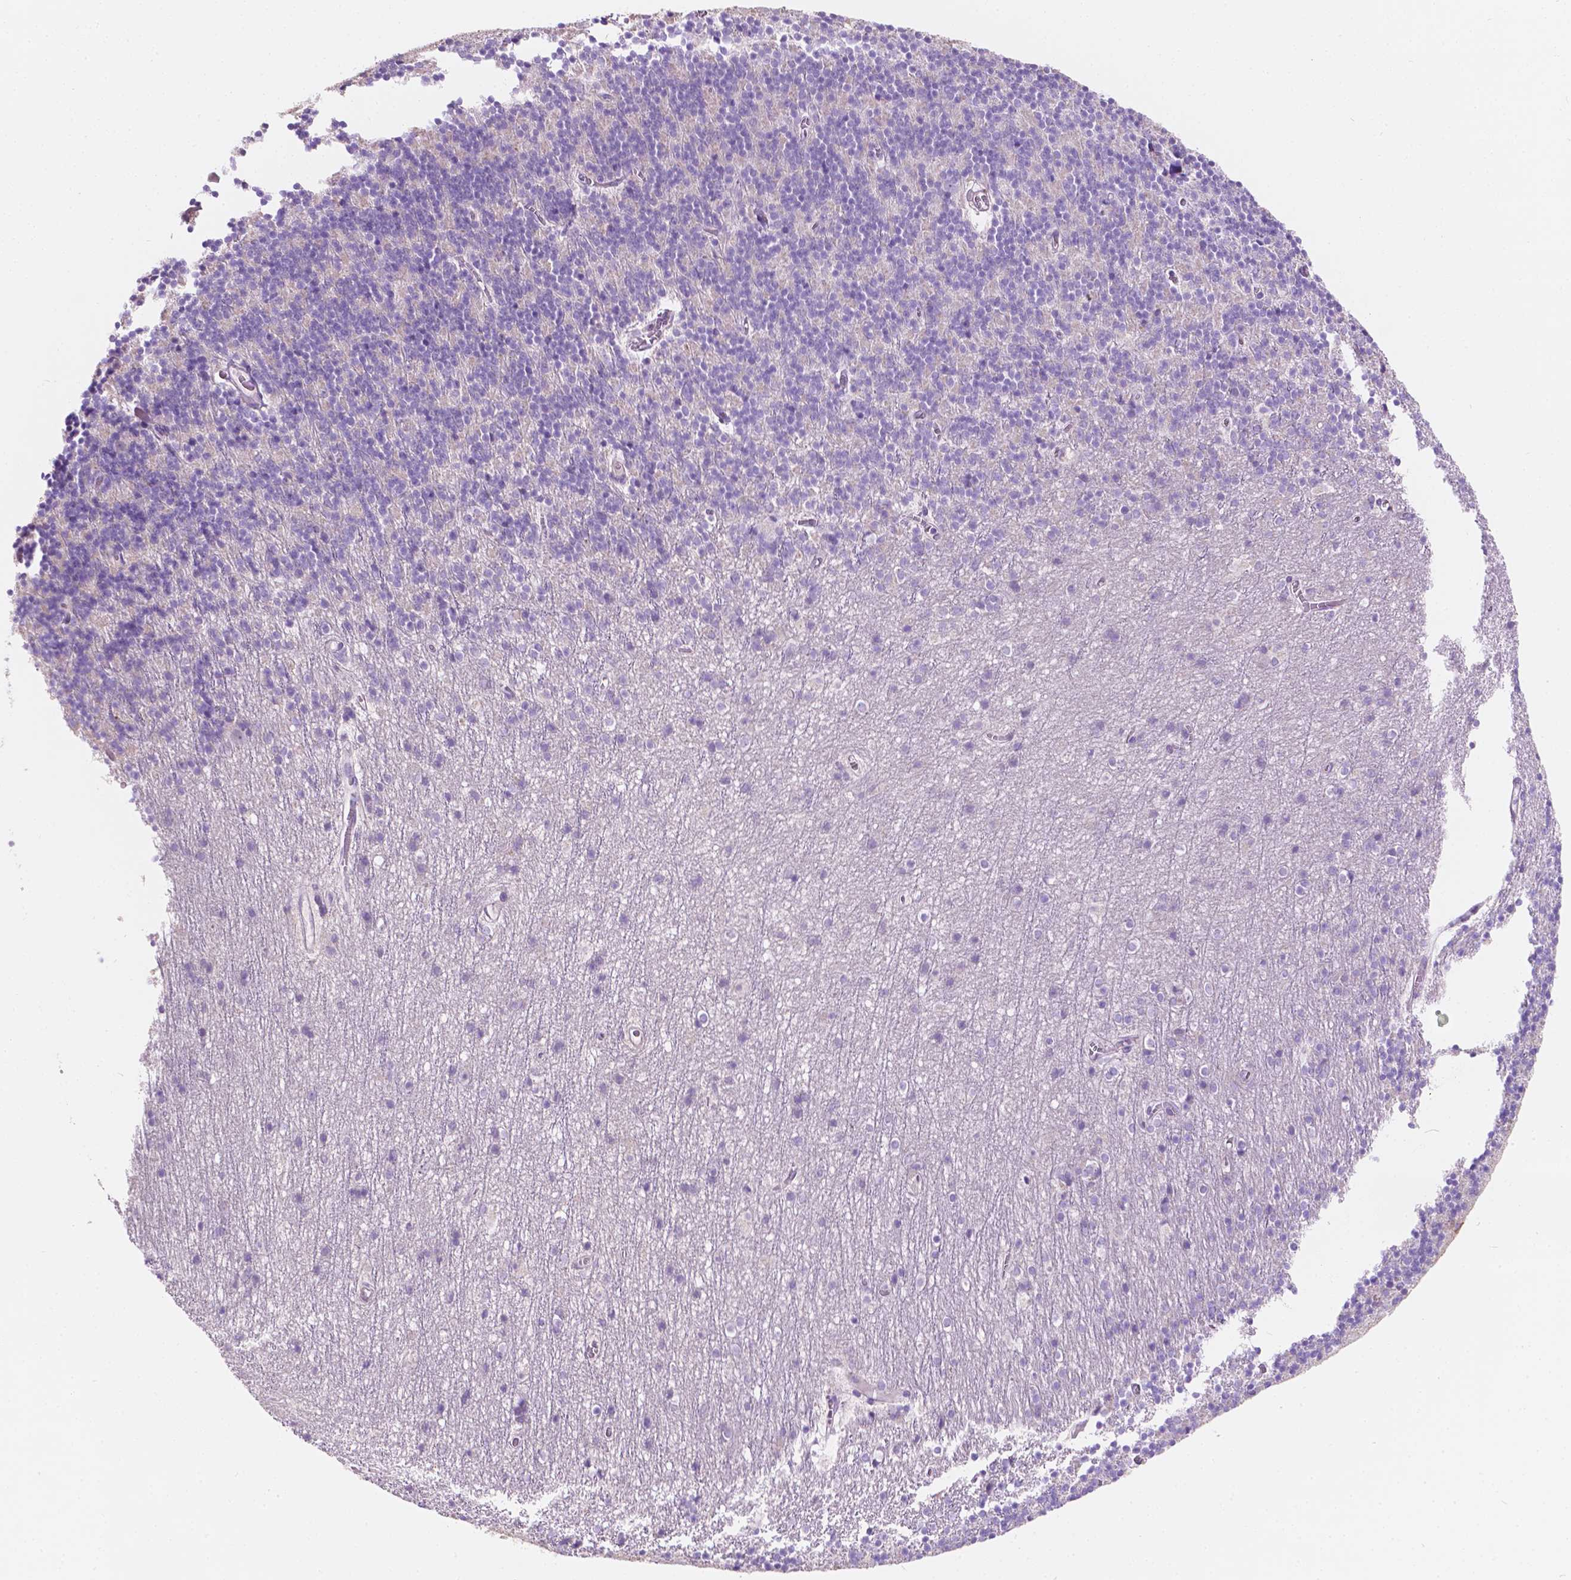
{"staining": {"intensity": "negative", "quantity": "none", "location": "none"}, "tissue": "cerebellum", "cell_type": "Cells in granular layer", "image_type": "normal", "snomed": [{"axis": "morphology", "description": "Normal tissue, NOS"}, {"axis": "topography", "description": "Cerebellum"}], "caption": "Immunohistochemistry histopathology image of normal human cerebellum stained for a protein (brown), which exhibits no positivity in cells in granular layer. (Brightfield microscopy of DAB (3,3'-diaminobenzidine) immunohistochemistry (IHC) at high magnification).", "gene": "NOS1AP", "patient": {"sex": "male", "age": 70}}